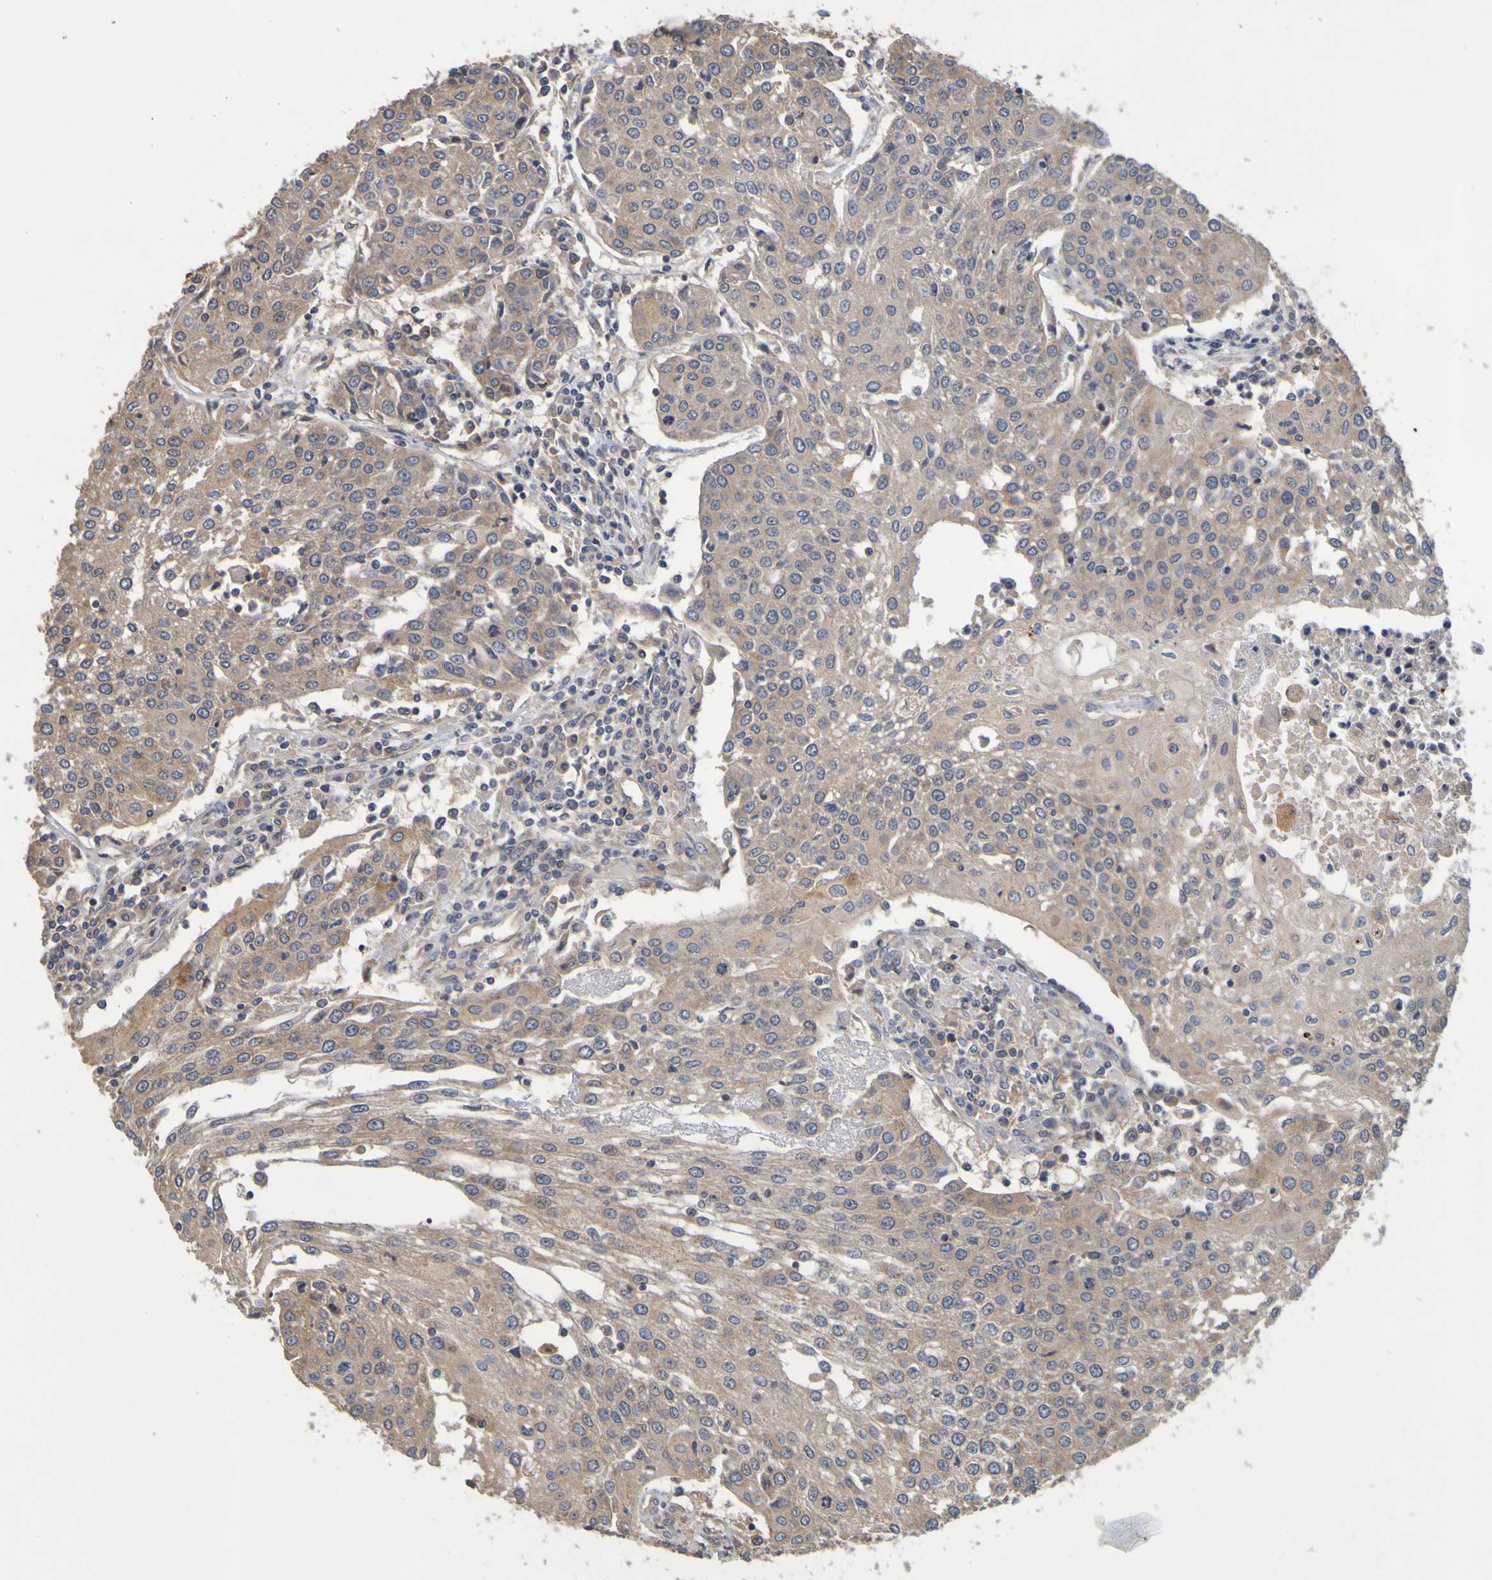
{"staining": {"intensity": "moderate", "quantity": "<25%", "location": "cytoplasmic/membranous"}, "tissue": "urothelial cancer", "cell_type": "Tumor cells", "image_type": "cancer", "snomed": [{"axis": "morphology", "description": "Urothelial carcinoma, High grade"}, {"axis": "topography", "description": "Urinary bladder"}], "caption": "High-magnification brightfield microscopy of urothelial cancer stained with DAB (3,3'-diaminobenzidine) (brown) and counterstained with hematoxylin (blue). tumor cells exhibit moderate cytoplasmic/membranous positivity is seen in about<25% of cells.", "gene": "OCRL", "patient": {"sex": "female", "age": 85}}